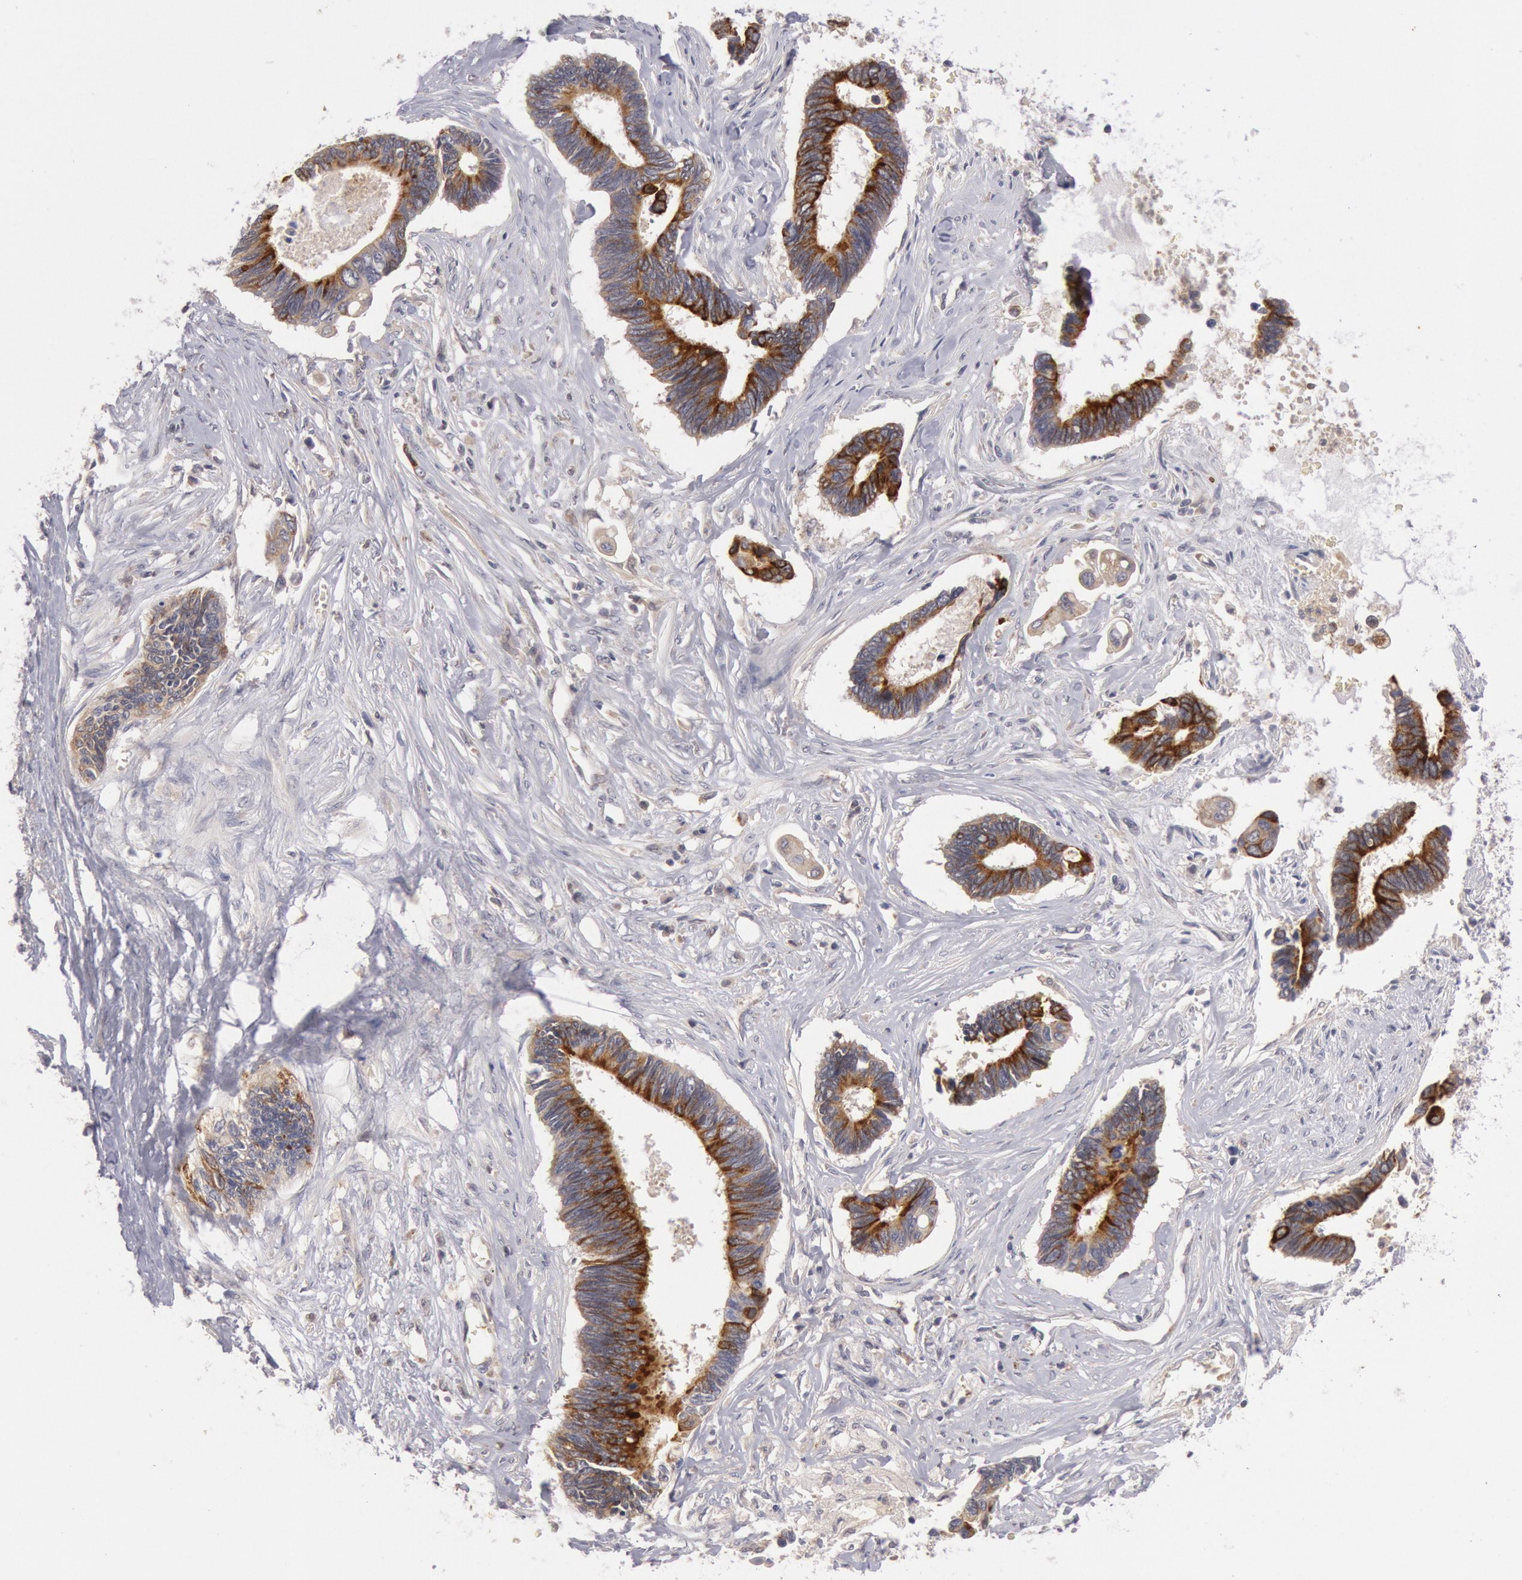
{"staining": {"intensity": "moderate", "quantity": ">75%", "location": "cytoplasmic/membranous"}, "tissue": "pancreatic cancer", "cell_type": "Tumor cells", "image_type": "cancer", "snomed": [{"axis": "morphology", "description": "Adenocarcinoma, NOS"}, {"axis": "topography", "description": "Pancreas"}], "caption": "Tumor cells demonstrate moderate cytoplasmic/membranous expression in about >75% of cells in pancreatic cancer.", "gene": "PLA2G6", "patient": {"sex": "female", "age": 70}}